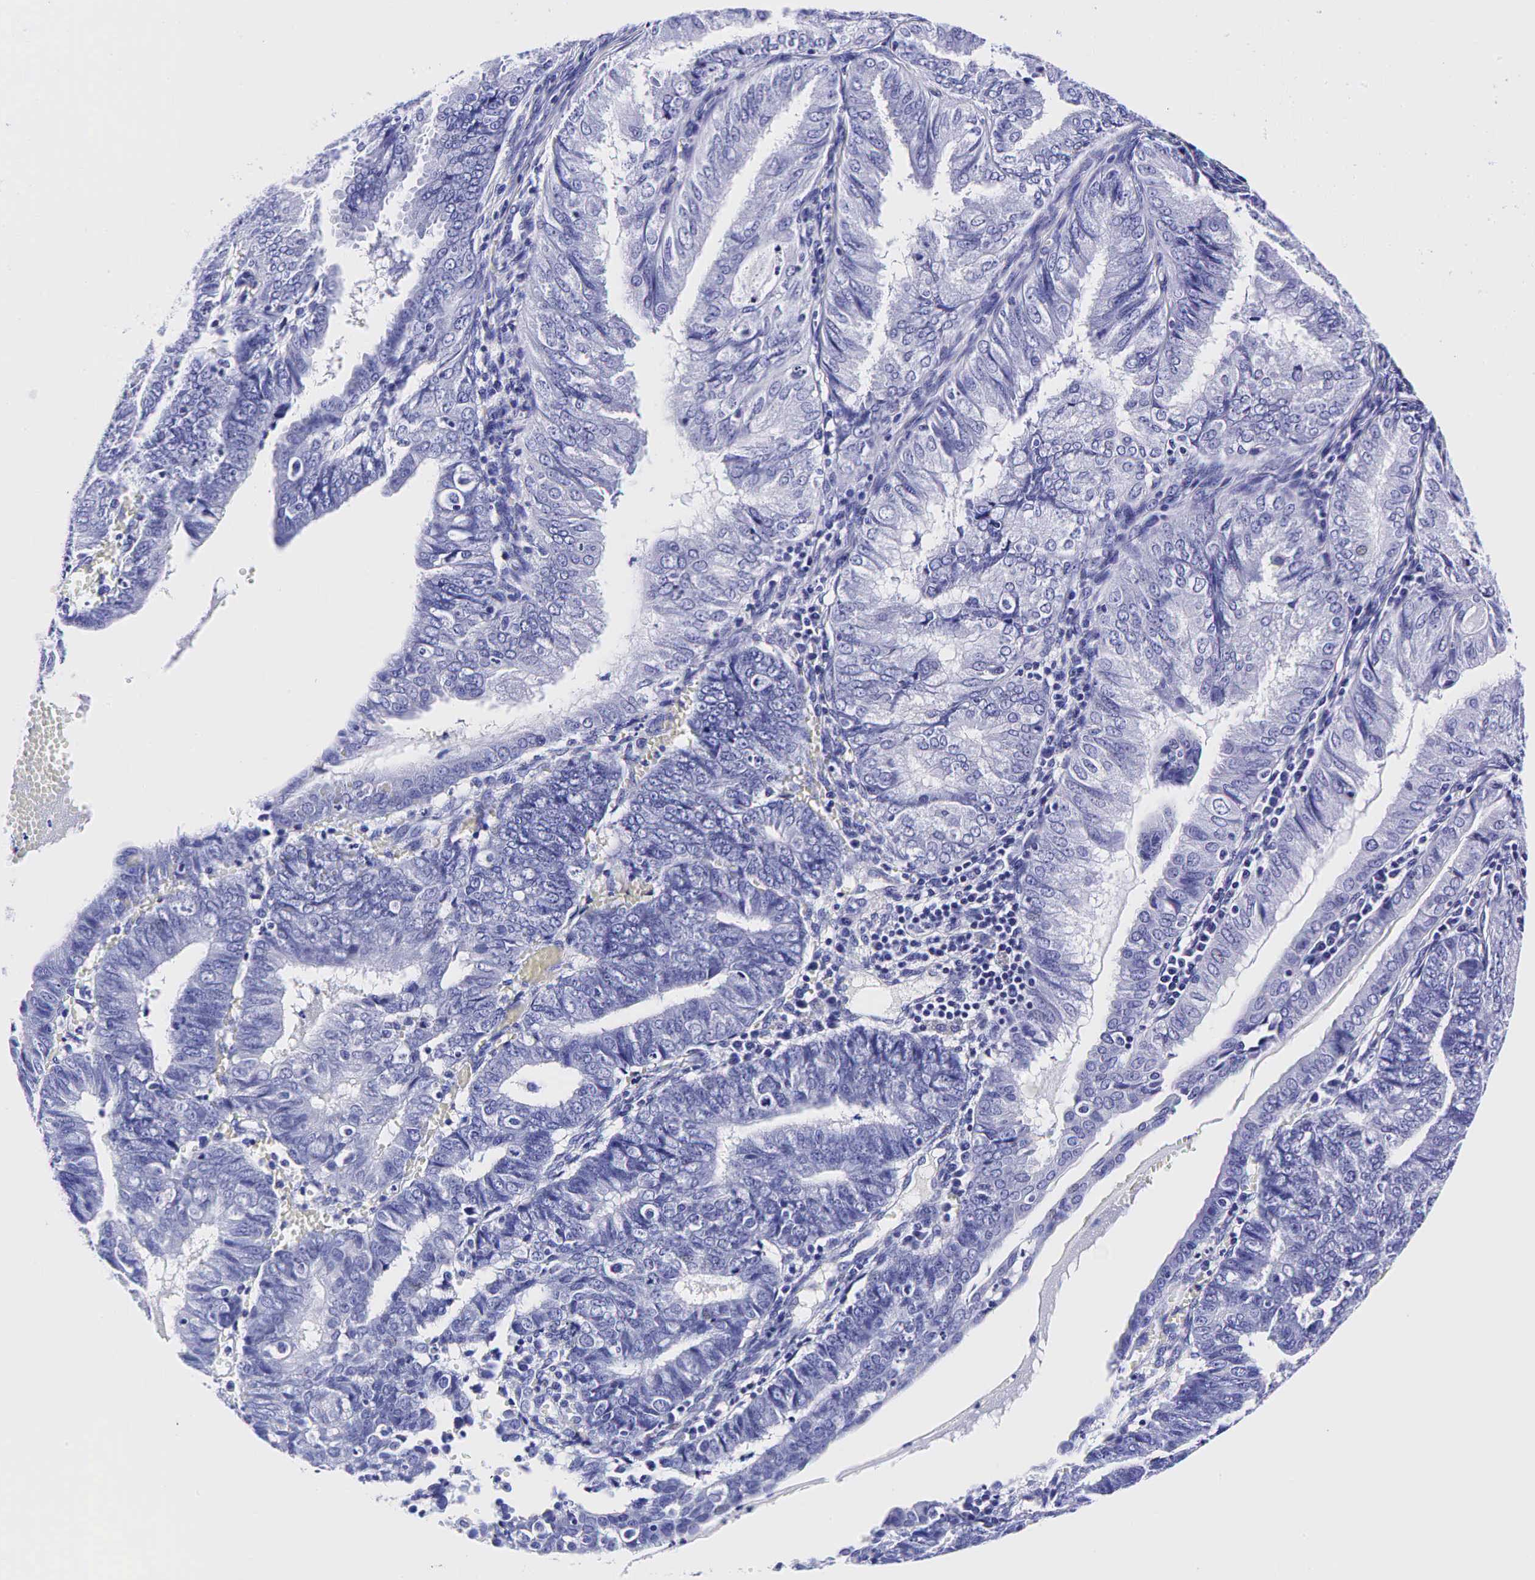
{"staining": {"intensity": "negative", "quantity": "none", "location": "none"}, "tissue": "endometrial cancer", "cell_type": "Tumor cells", "image_type": "cancer", "snomed": [{"axis": "morphology", "description": "Adenocarcinoma, NOS"}, {"axis": "topography", "description": "Endometrium"}], "caption": "IHC photomicrograph of neoplastic tissue: human endometrial cancer stained with DAB (3,3'-diaminobenzidine) exhibits no significant protein staining in tumor cells.", "gene": "GCG", "patient": {"sex": "female", "age": 66}}